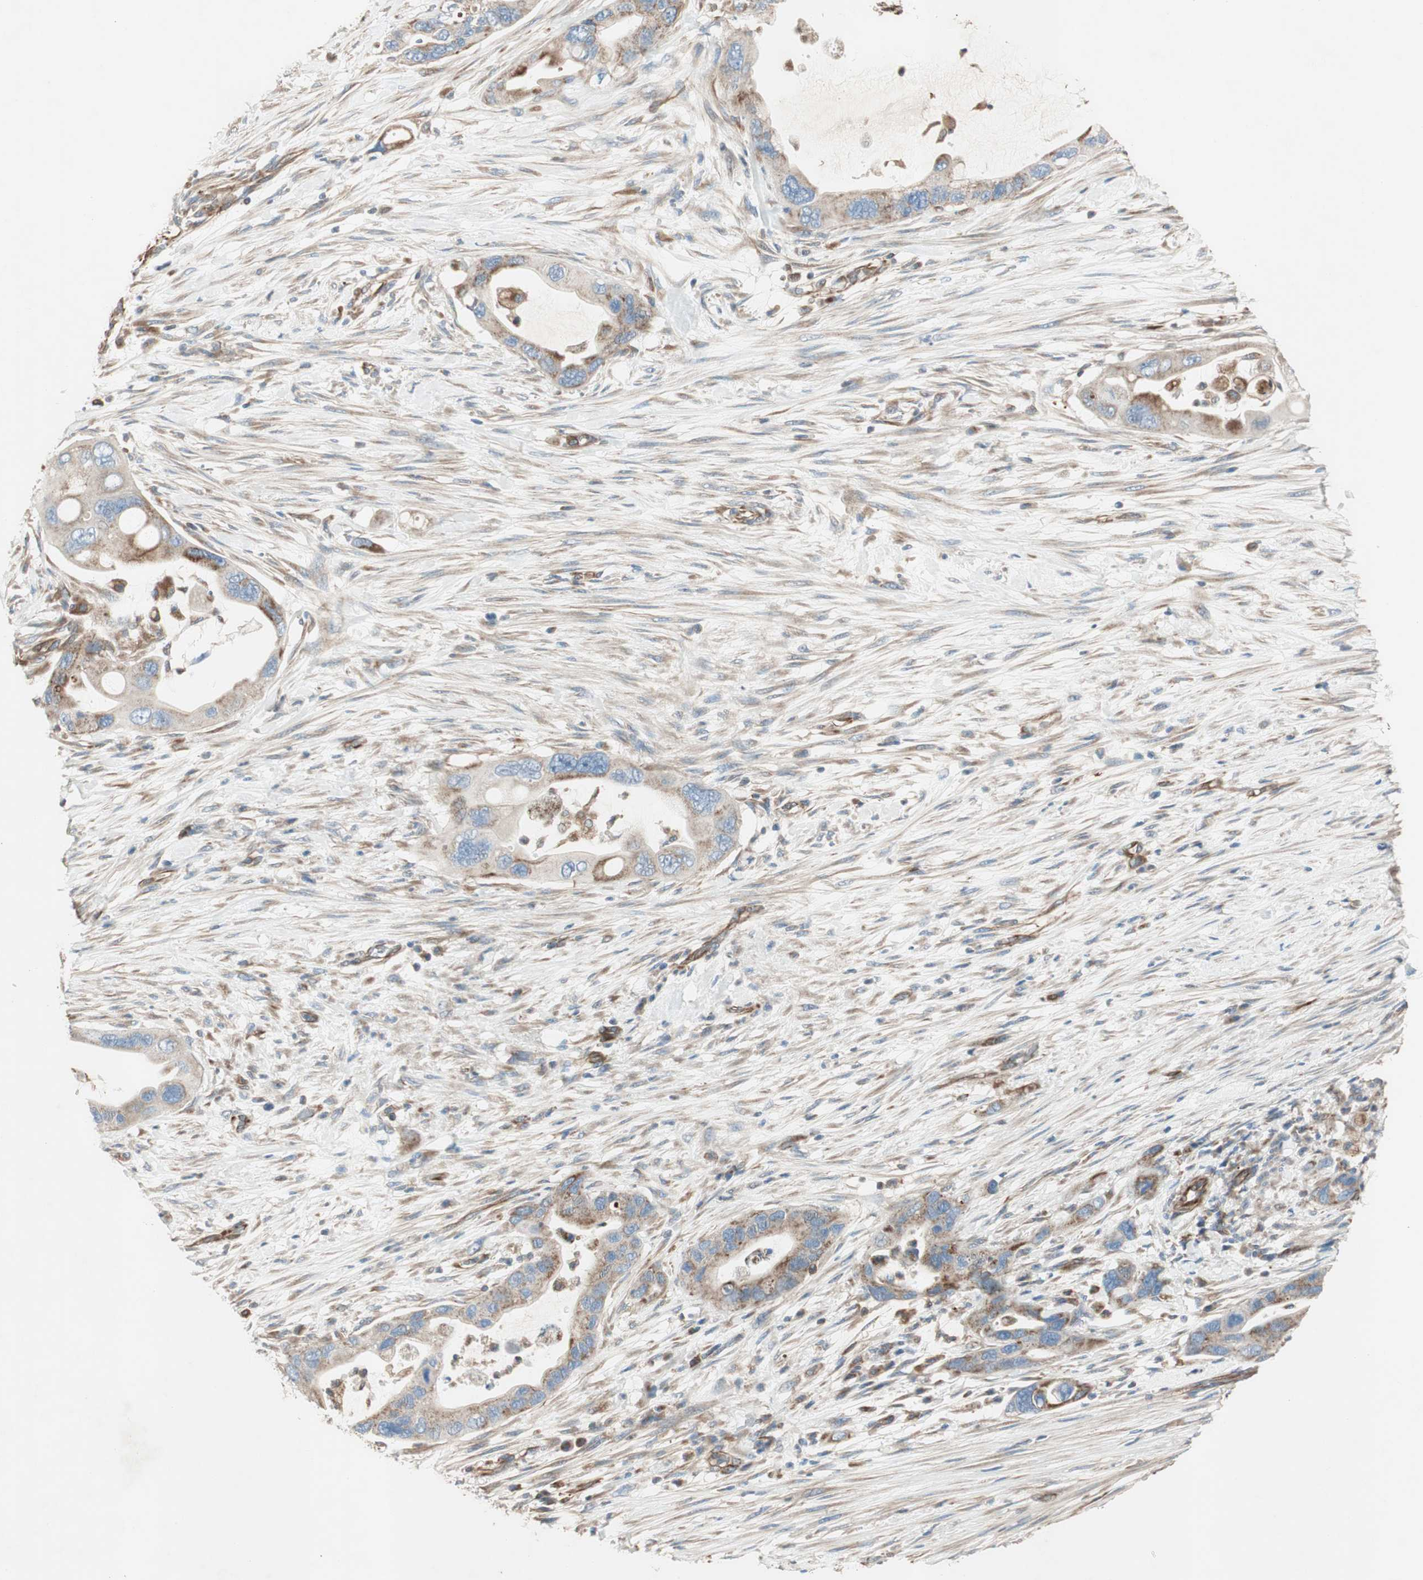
{"staining": {"intensity": "weak", "quantity": "25%-75%", "location": "cytoplasmic/membranous"}, "tissue": "pancreatic cancer", "cell_type": "Tumor cells", "image_type": "cancer", "snomed": [{"axis": "morphology", "description": "Adenocarcinoma, NOS"}, {"axis": "topography", "description": "Pancreas"}], "caption": "This photomicrograph reveals pancreatic cancer stained with immunohistochemistry (IHC) to label a protein in brown. The cytoplasmic/membranous of tumor cells show weak positivity for the protein. Nuclei are counter-stained blue.", "gene": "SRCIN1", "patient": {"sex": "female", "age": 71}}